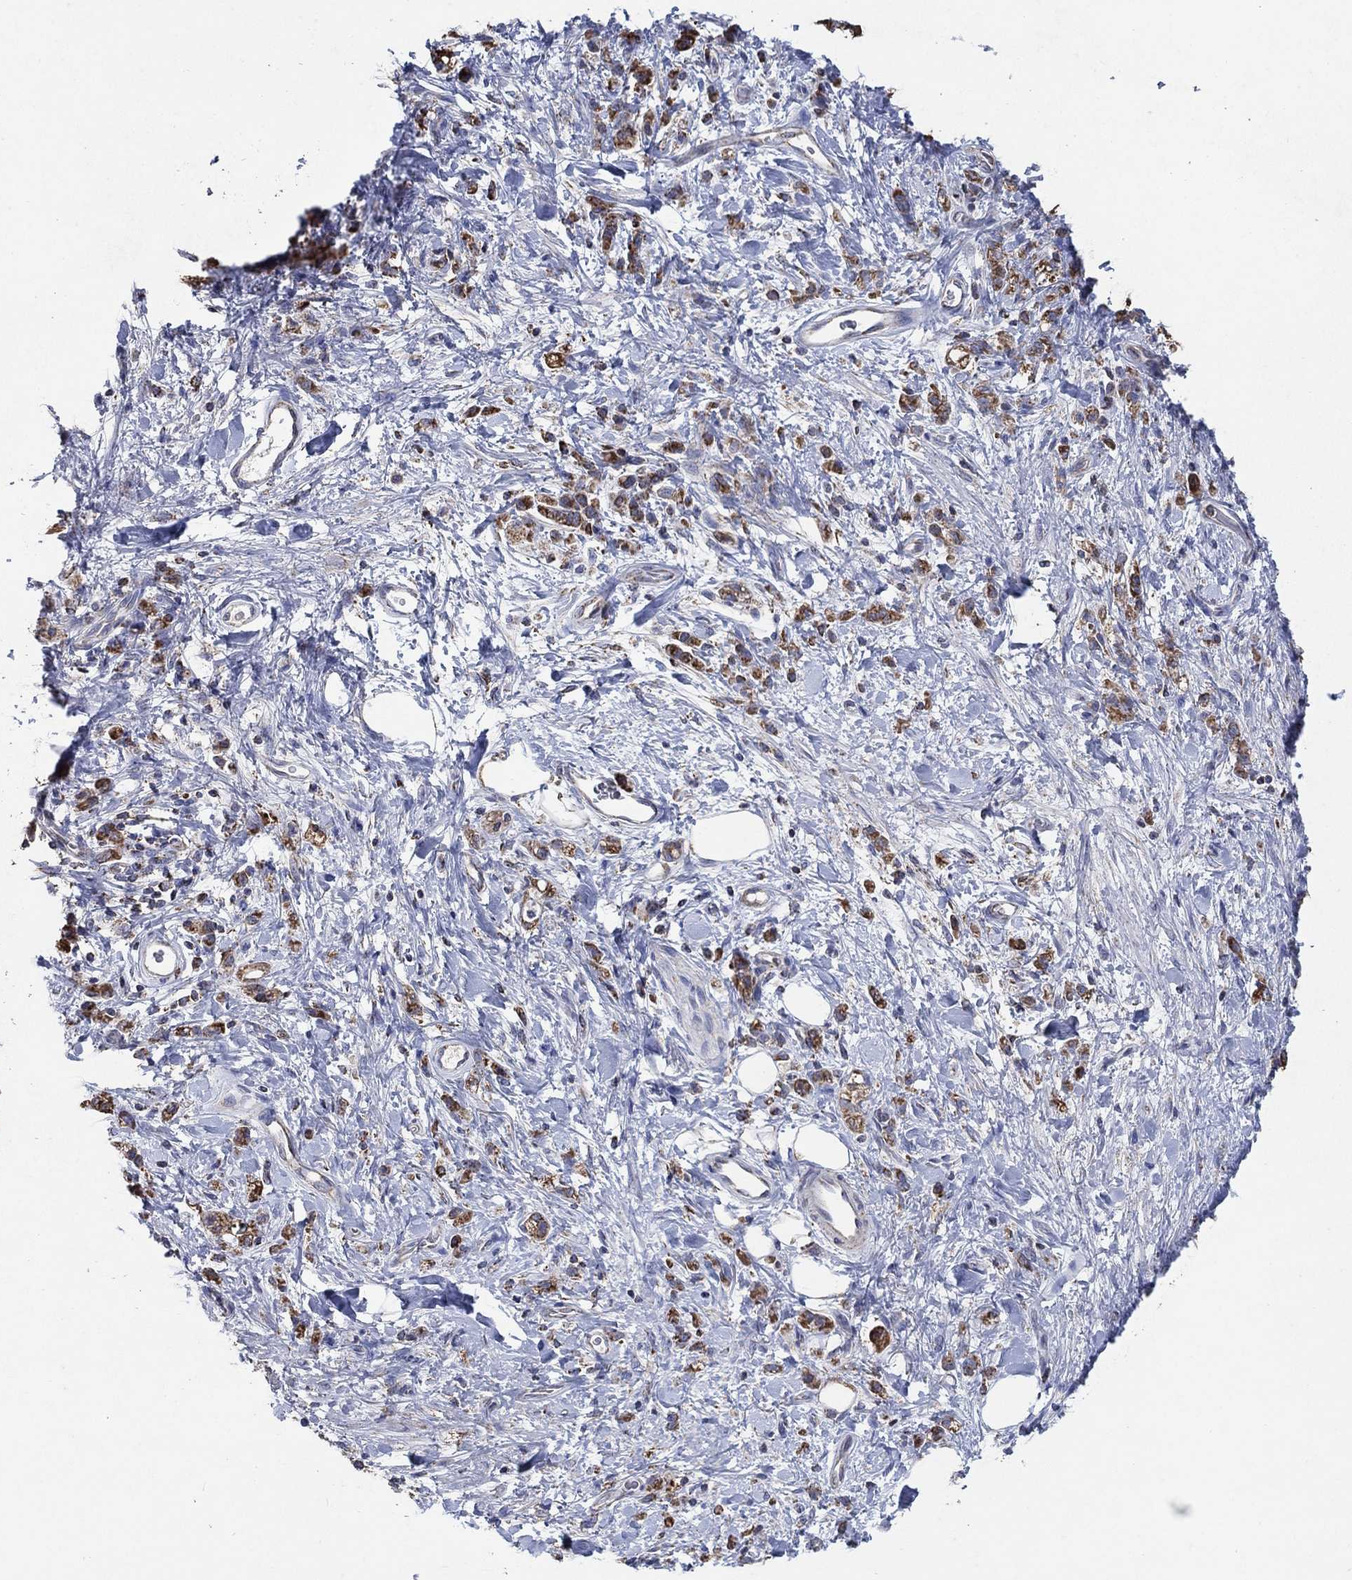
{"staining": {"intensity": "strong", "quantity": ">75%", "location": "cytoplasmic/membranous"}, "tissue": "stomach cancer", "cell_type": "Tumor cells", "image_type": "cancer", "snomed": [{"axis": "morphology", "description": "Adenocarcinoma, NOS"}, {"axis": "topography", "description": "Stomach"}], "caption": "Protein staining displays strong cytoplasmic/membranous staining in about >75% of tumor cells in stomach cancer.", "gene": "C9orf85", "patient": {"sex": "male", "age": 77}}